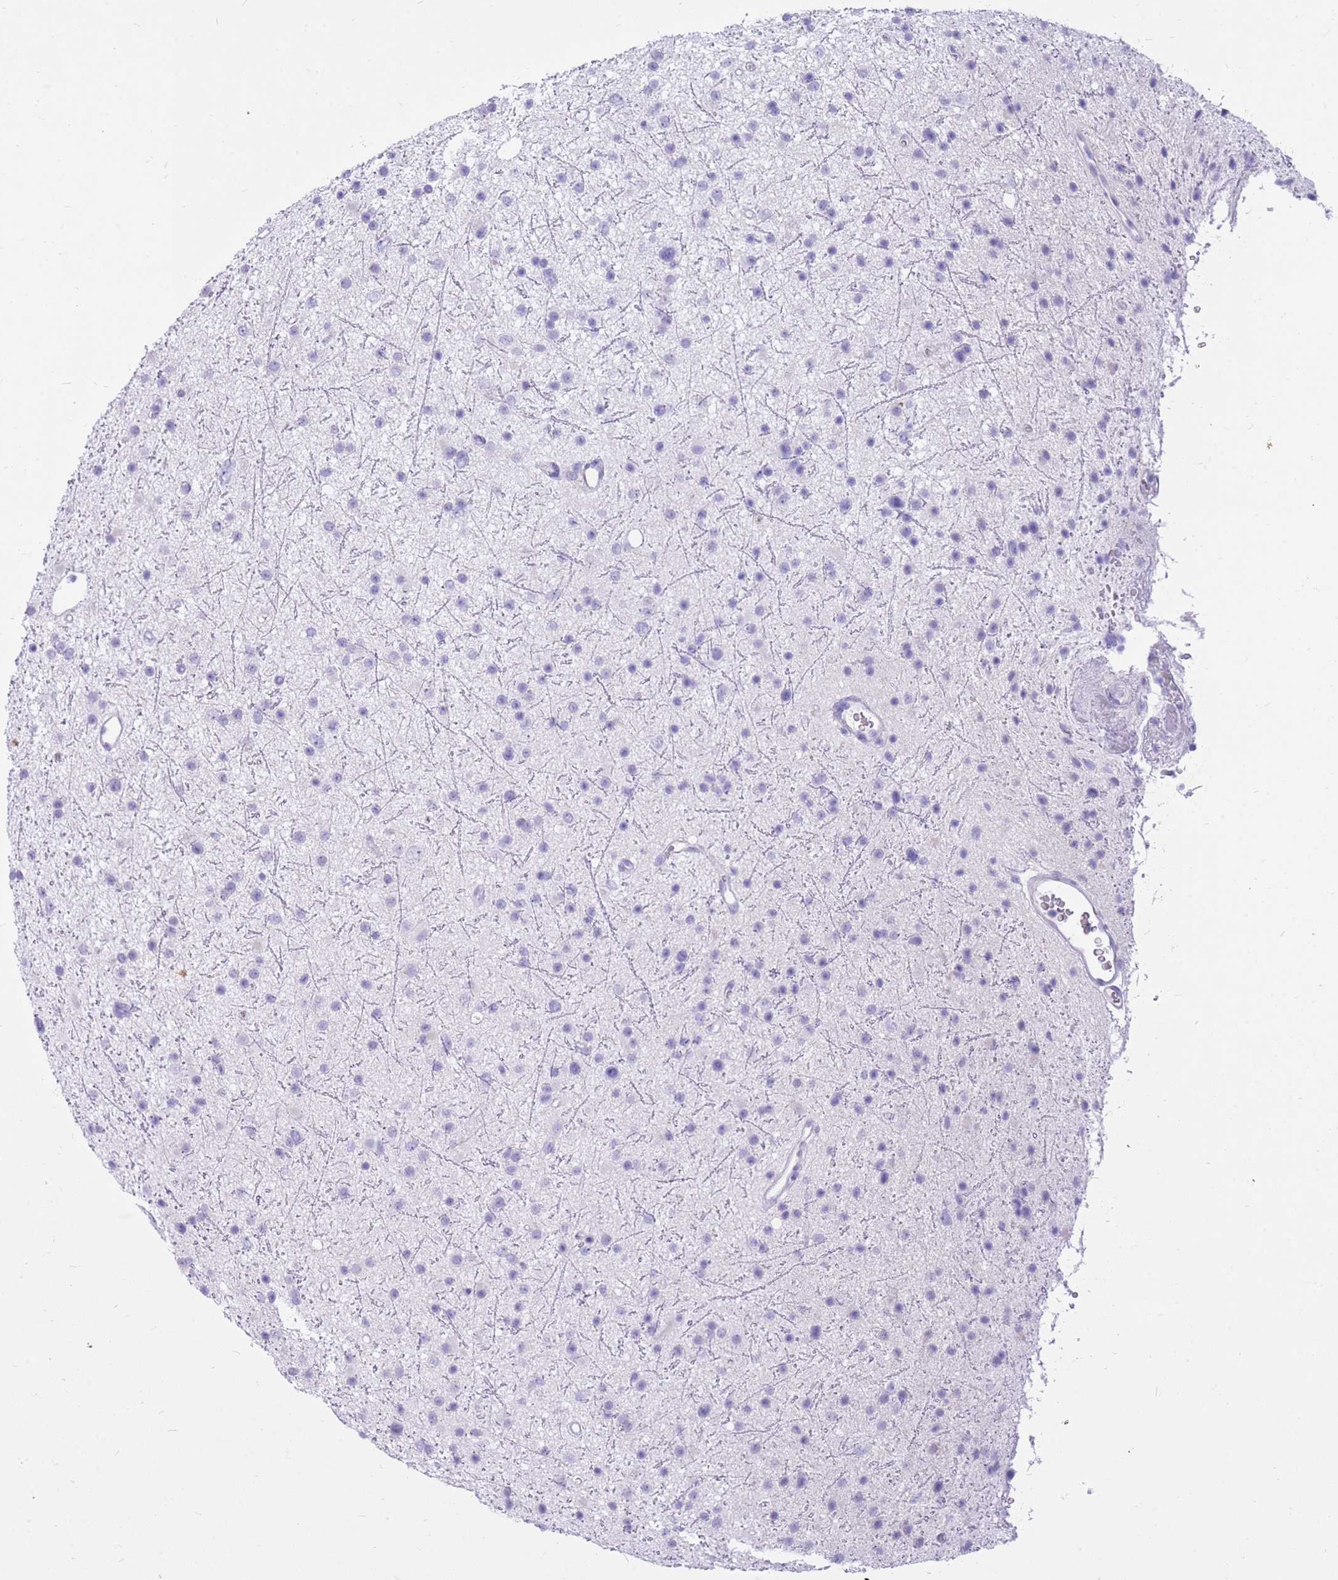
{"staining": {"intensity": "negative", "quantity": "none", "location": "none"}, "tissue": "glioma", "cell_type": "Tumor cells", "image_type": "cancer", "snomed": [{"axis": "morphology", "description": "Glioma, malignant, Low grade"}, {"axis": "topography", "description": "Cerebral cortex"}], "caption": "This is an IHC micrograph of human glioma. There is no expression in tumor cells.", "gene": "CYP21A2", "patient": {"sex": "female", "age": 39}}